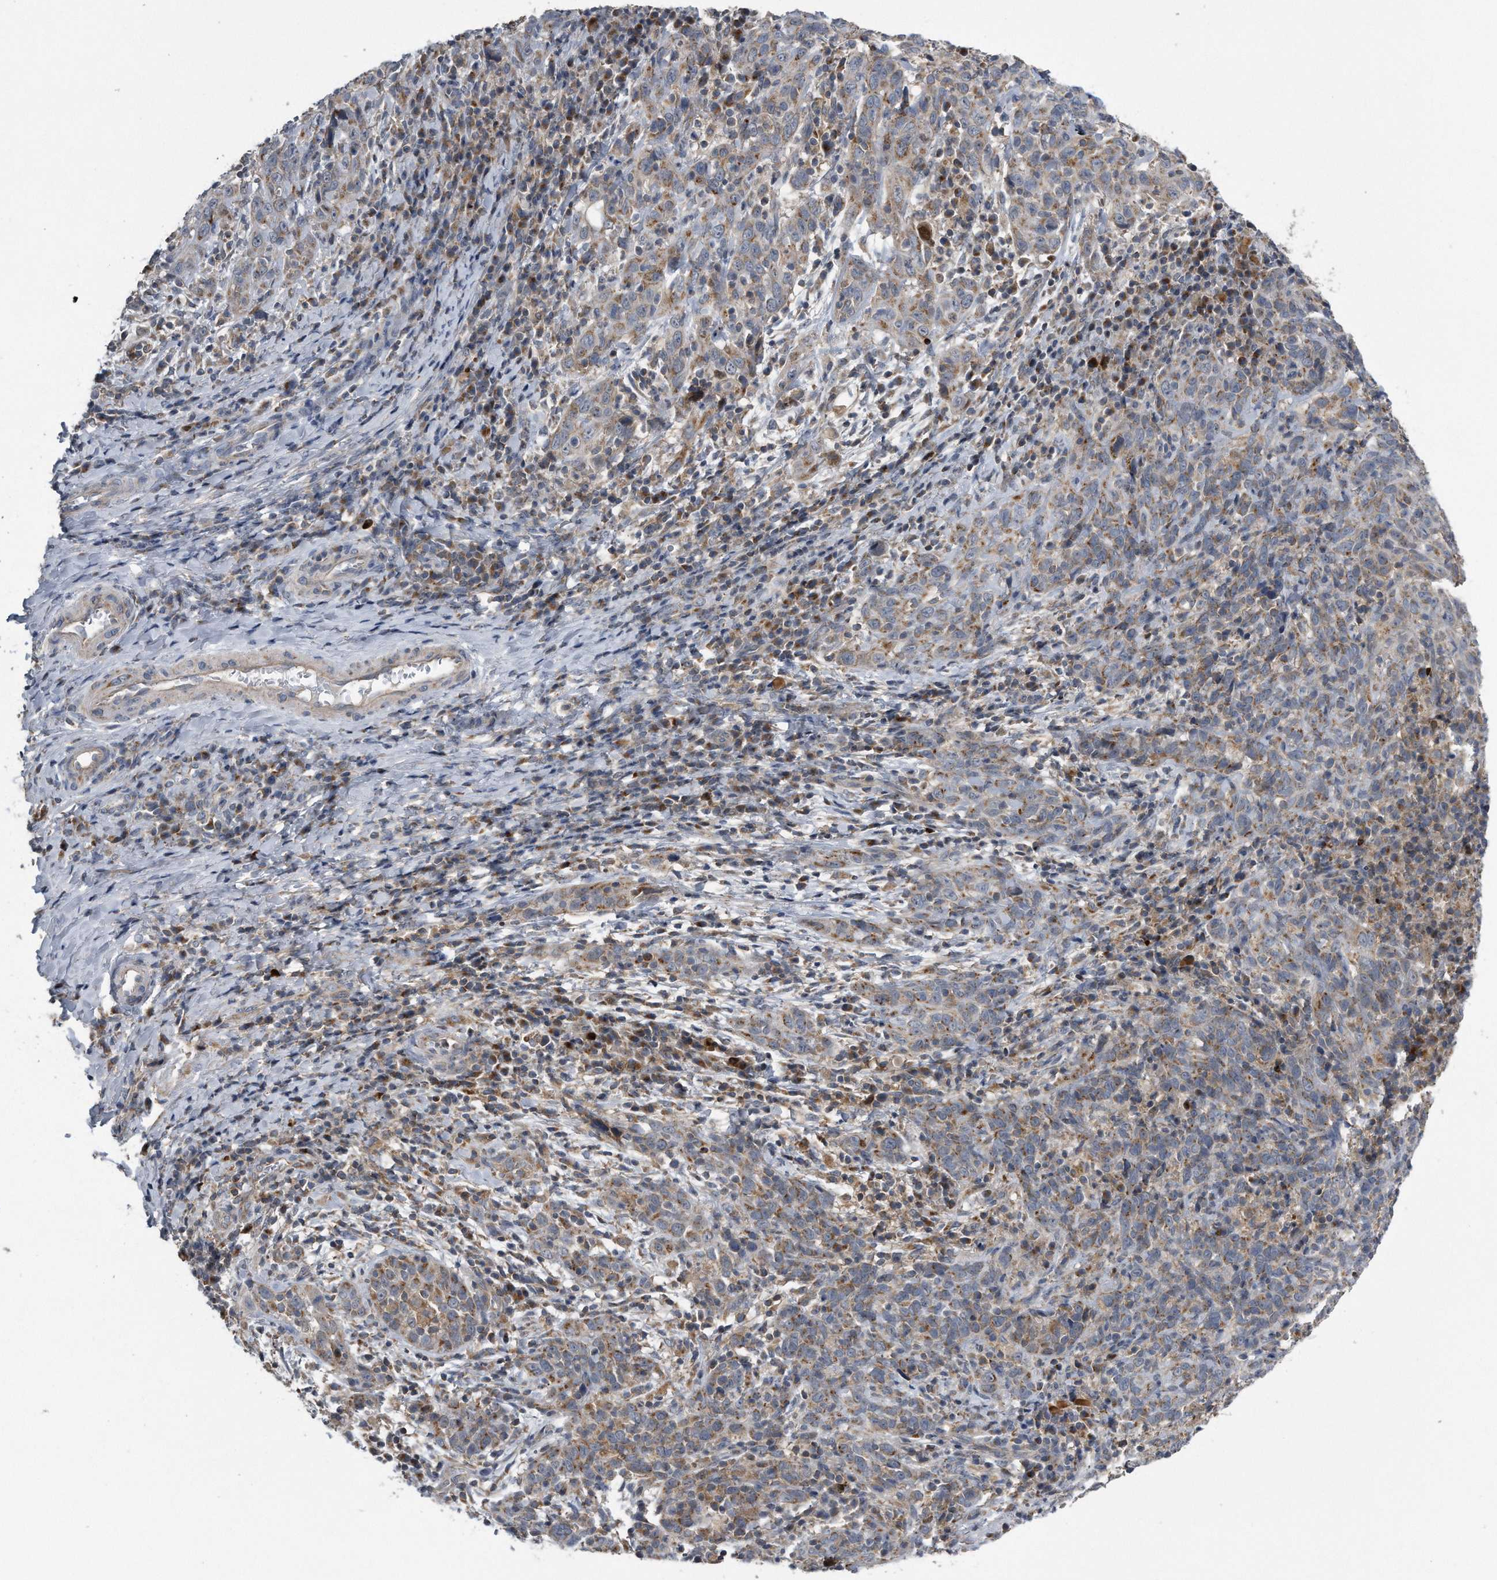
{"staining": {"intensity": "moderate", "quantity": ">75%", "location": "cytoplasmic/membranous"}, "tissue": "cervical cancer", "cell_type": "Tumor cells", "image_type": "cancer", "snomed": [{"axis": "morphology", "description": "Squamous cell carcinoma, NOS"}, {"axis": "topography", "description": "Cervix"}], "caption": "Protein staining reveals moderate cytoplasmic/membranous positivity in approximately >75% of tumor cells in cervical squamous cell carcinoma.", "gene": "LYRM4", "patient": {"sex": "female", "age": 46}}